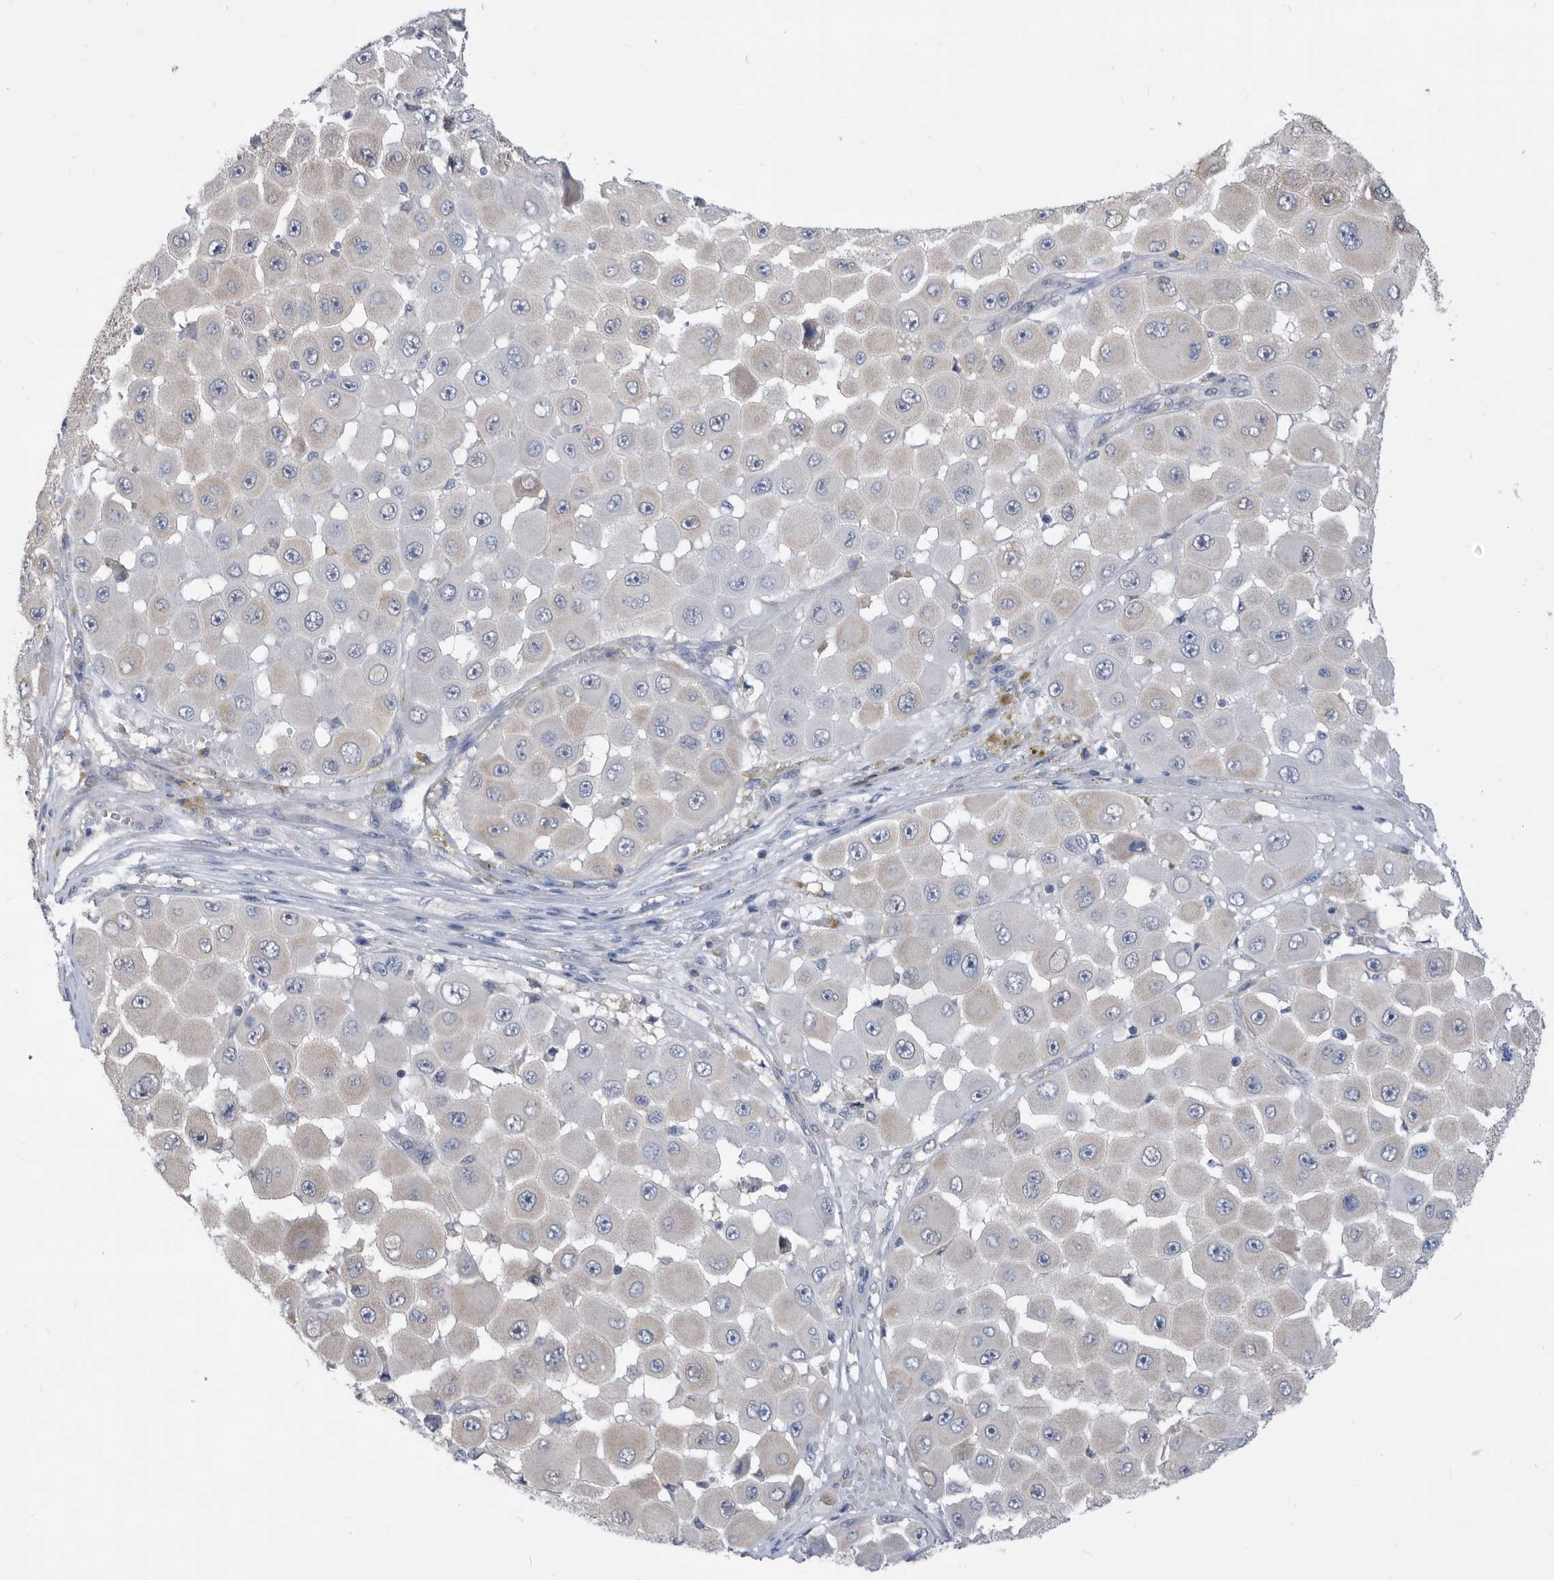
{"staining": {"intensity": "negative", "quantity": "none", "location": "none"}, "tissue": "melanoma", "cell_type": "Tumor cells", "image_type": "cancer", "snomed": [{"axis": "morphology", "description": "Malignant melanoma, NOS"}, {"axis": "topography", "description": "Skin"}], "caption": "There is no significant expression in tumor cells of melanoma.", "gene": "CCT4", "patient": {"sex": "female", "age": 81}}